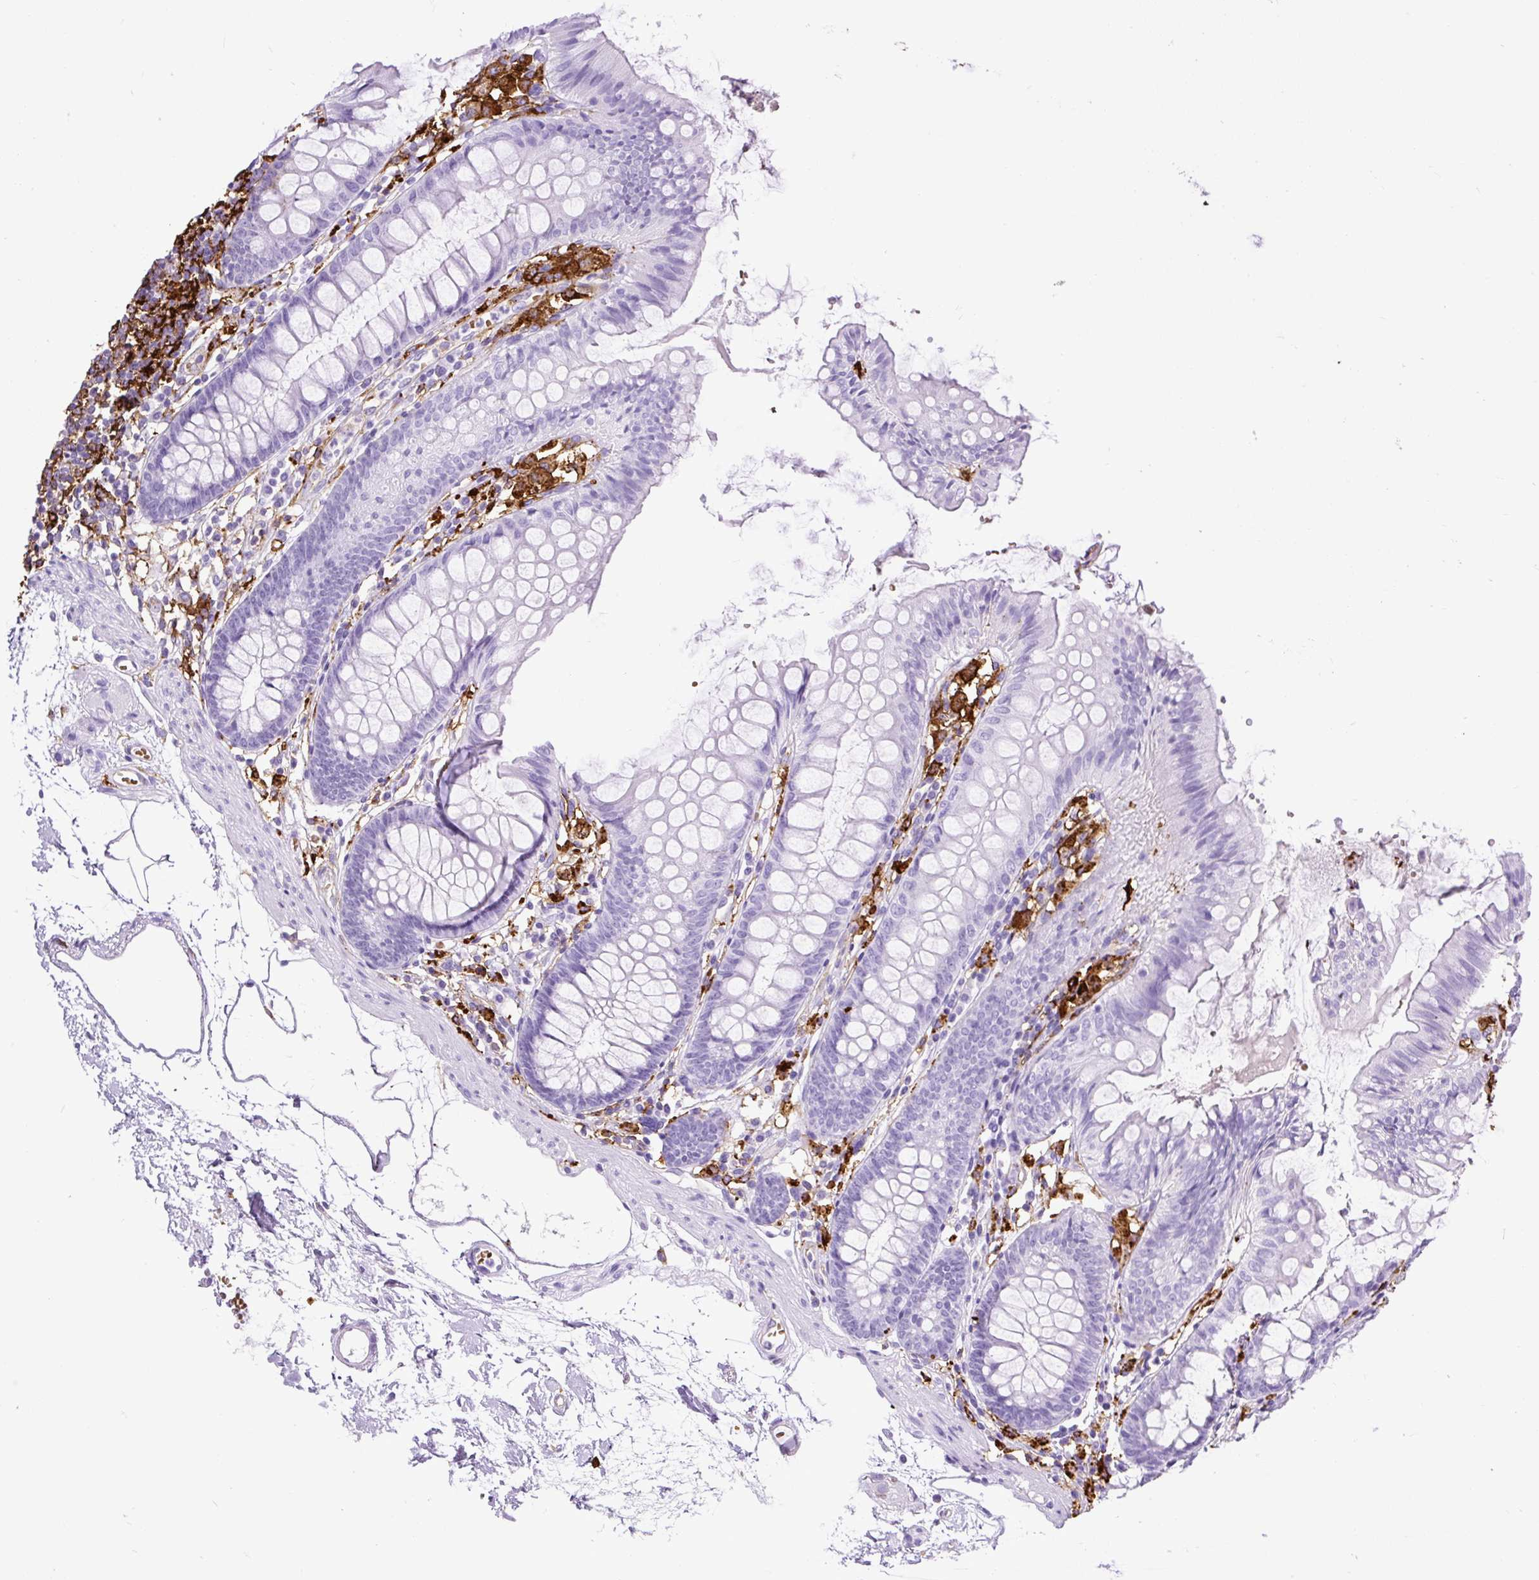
{"staining": {"intensity": "moderate", "quantity": "<25%", "location": "cytoplasmic/membranous"}, "tissue": "colon", "cell_type": "Endothelial cells", "image_type": "normal", "snomed": [{"axis": "morphology", "description": "Normal tissue, NOS"}, {"axis": "topography", "description": "Colon"}], "caption": "Benign colon shows moderate cytoplasmic/membranous expression in approximately <25% of endothelial cells.", "gene": "HLA", "patient": {"sex": "female", "age": 84}}